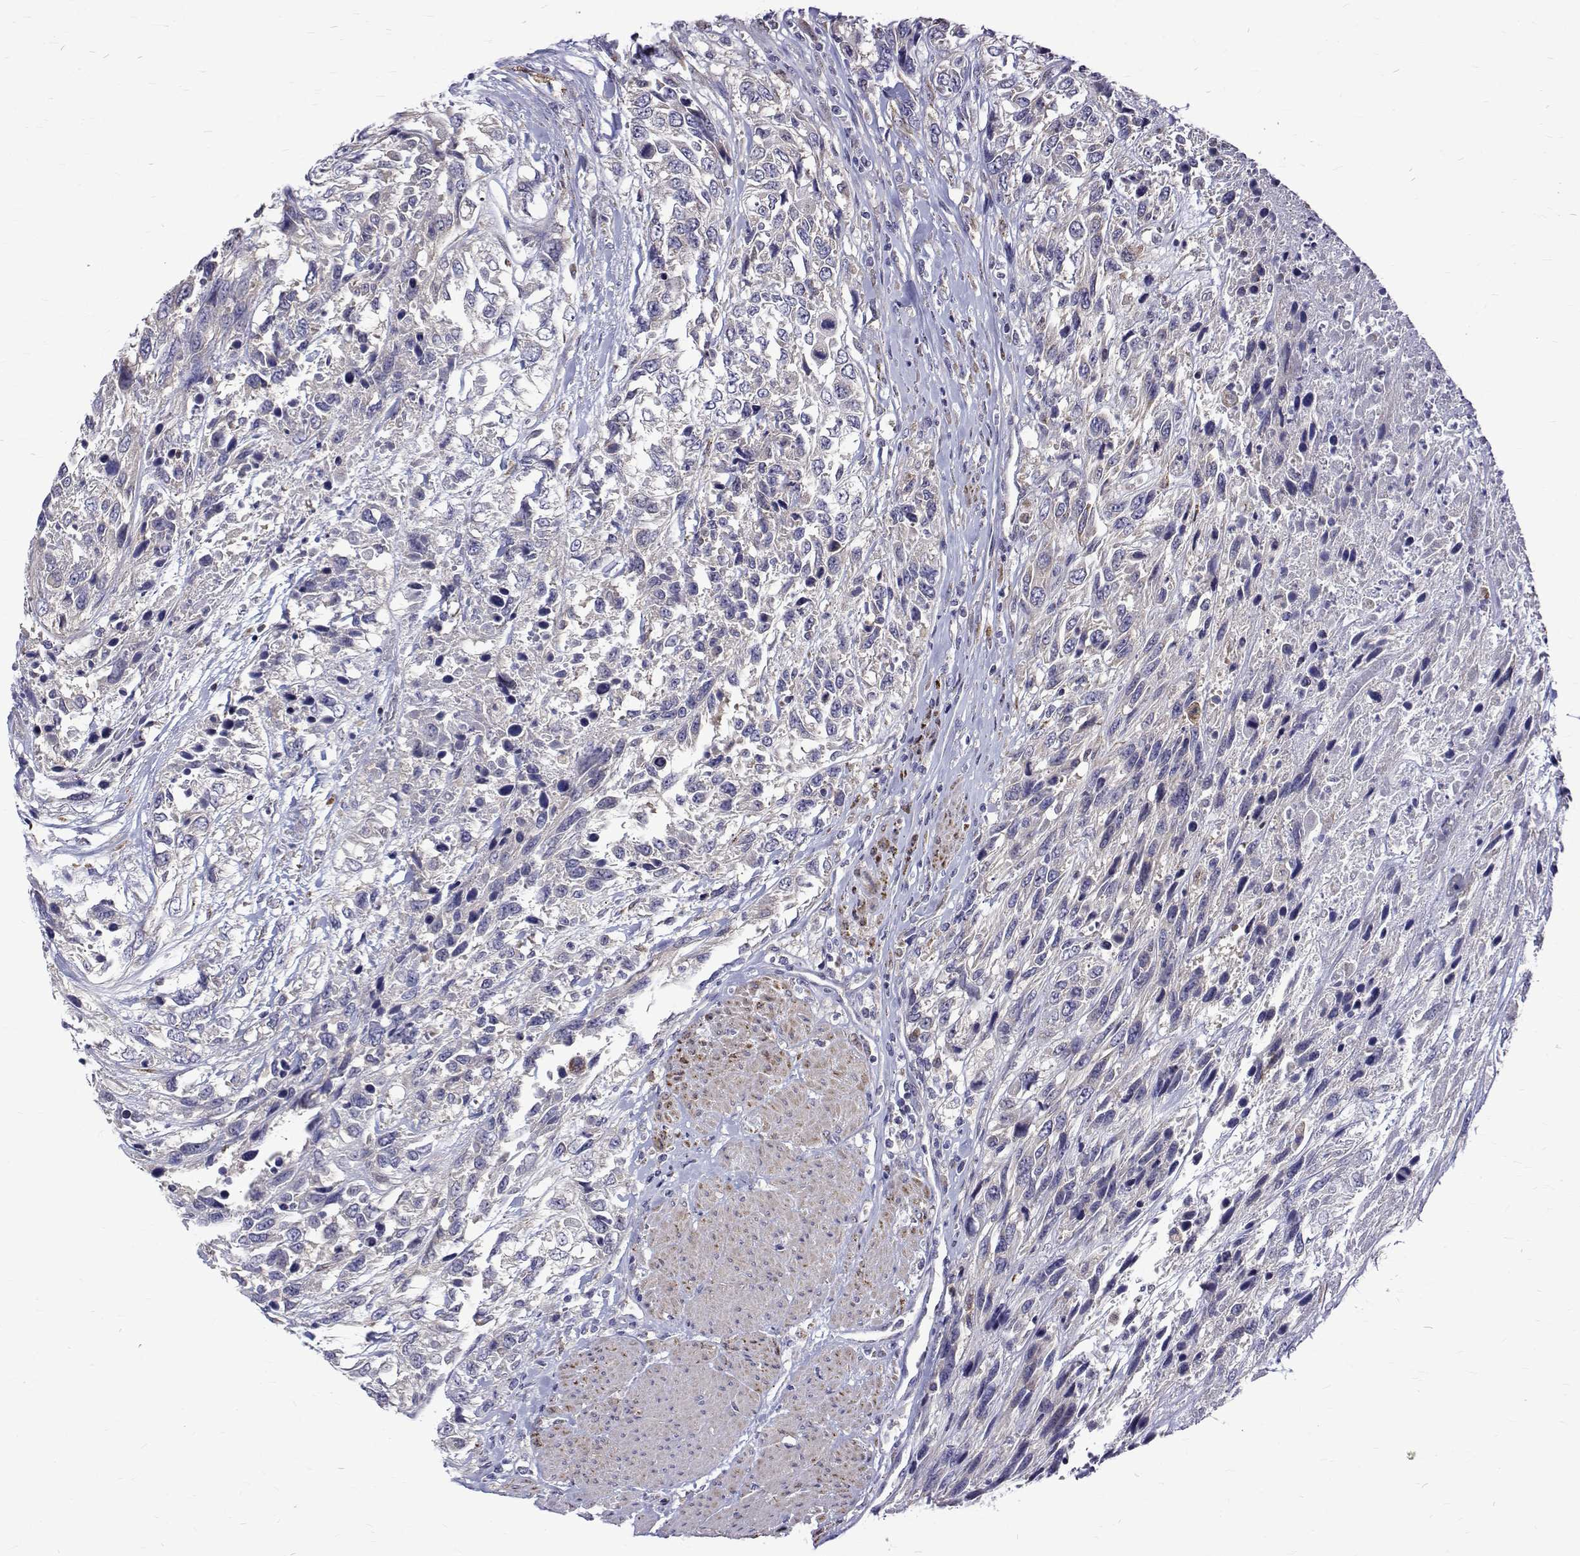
{"staining": {"intensity": "negative", "quantity": "none", "location": "none"}, "tissue": "urothelial cancer", "cell_type": "Tumor cells", "image_type": "cancer", "snomed": [{"axis": "morphology", "description": "Urothelial carcinoma, High grade"}, {"axis": "topography", "description": "Urinary bladder"}], "caption": "Immunohistochemistry (IHC) image of neoplastic tissue: urothelial cancer stained with DAB exhibits no significant protein expression in tumor cells.", "gene": "PADI1", "patient": {"sex": "female", "age": 70}}